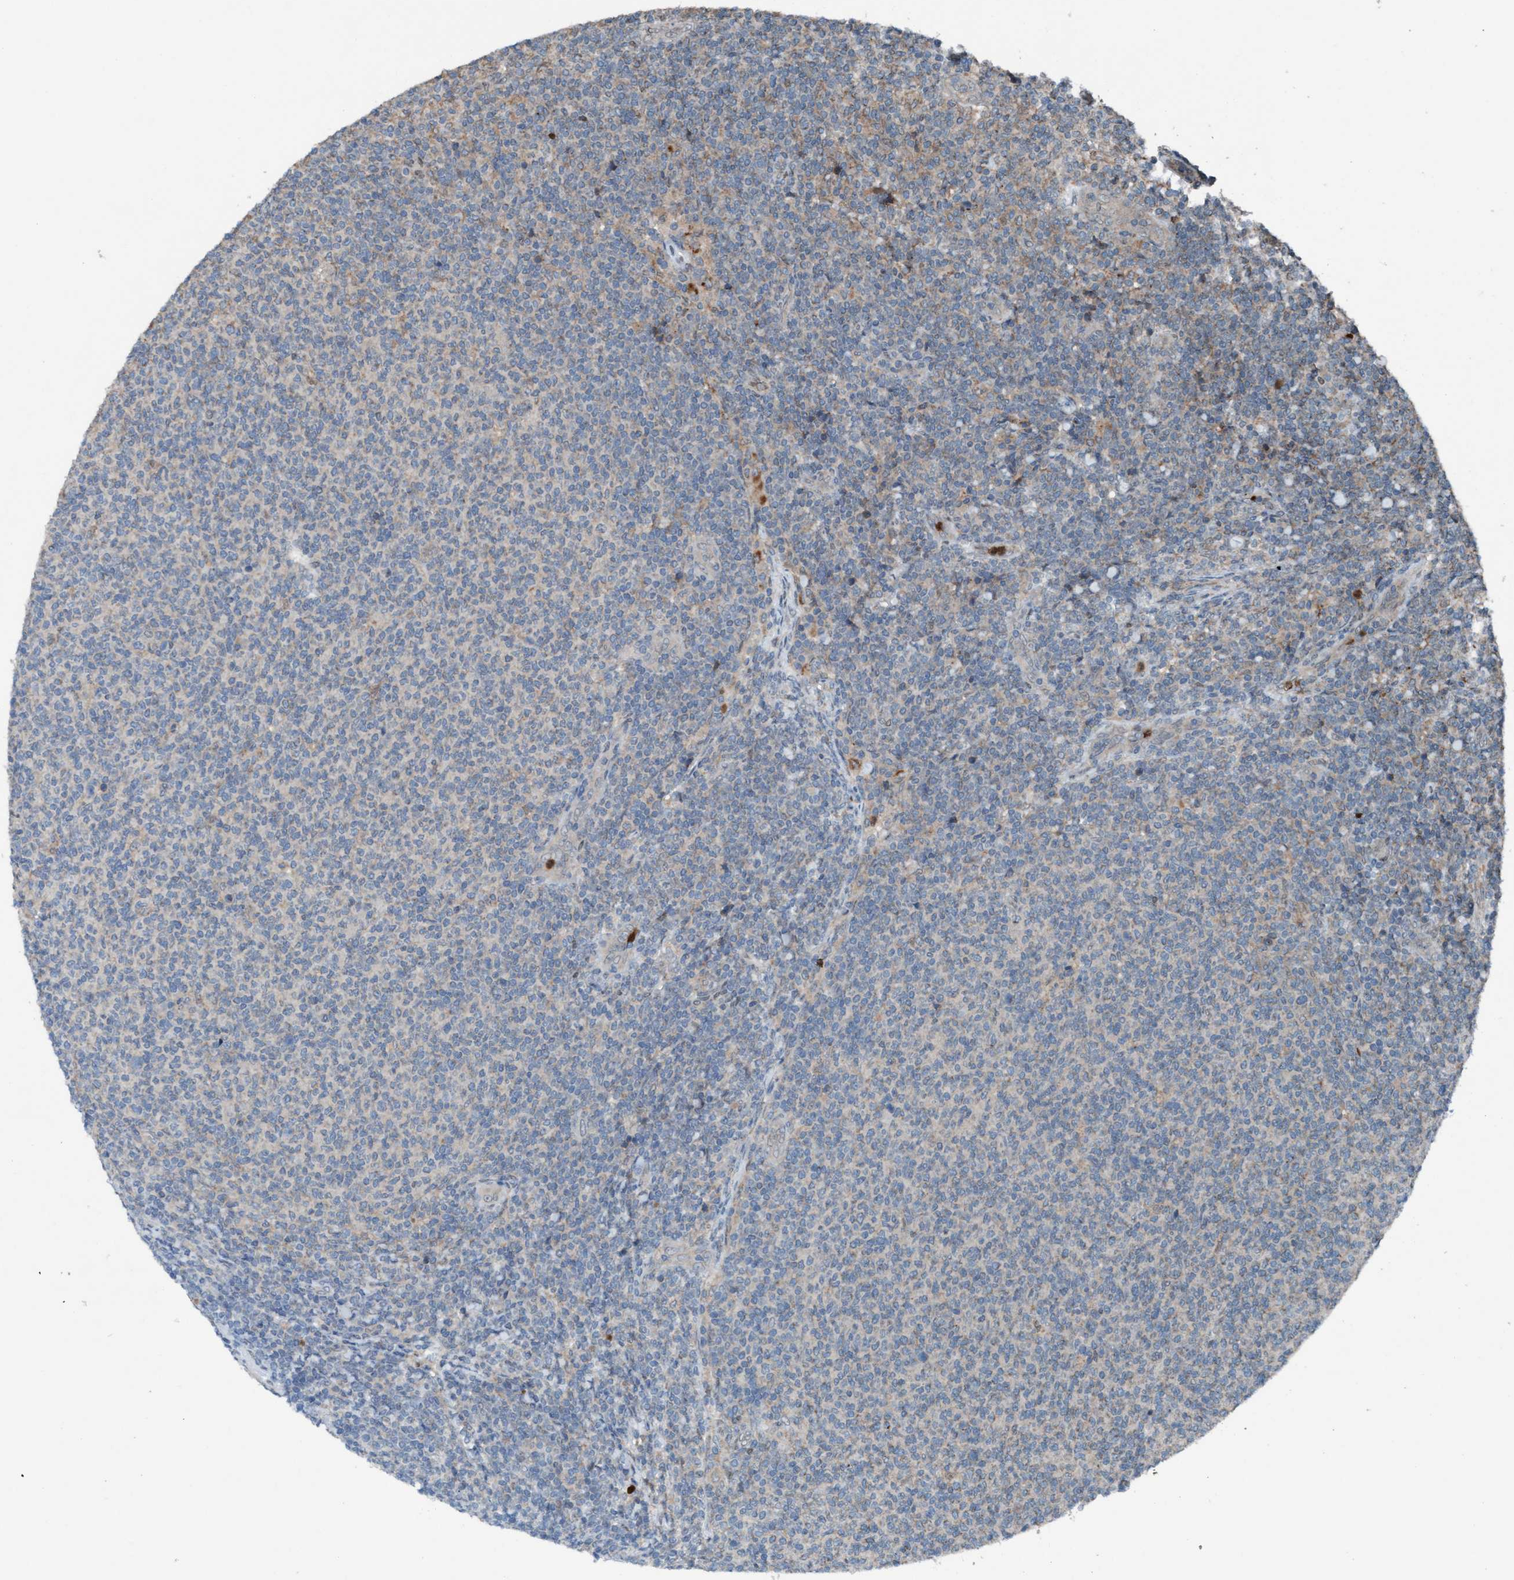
{"staining": {"intensity": "negative", "quantity": "none", "location": "none"}, "tissue": "lymphoma", "cell_type": "Tumor cells", "image_type": "cancer", "snomed": [{"axis": "morphology", "description": "Malignant lymphoma, non-Hodgkin's type, Low grade"}, {"axis": "topography", "description": "Lymph node"}], "caption": "This is a micrograph of immunohistochemistry (IHC) staining of lymphoma, which shows no staining in tumor cells.", "gene": "PLXNB2", "patient": {"sex": "male", "age": 66}}